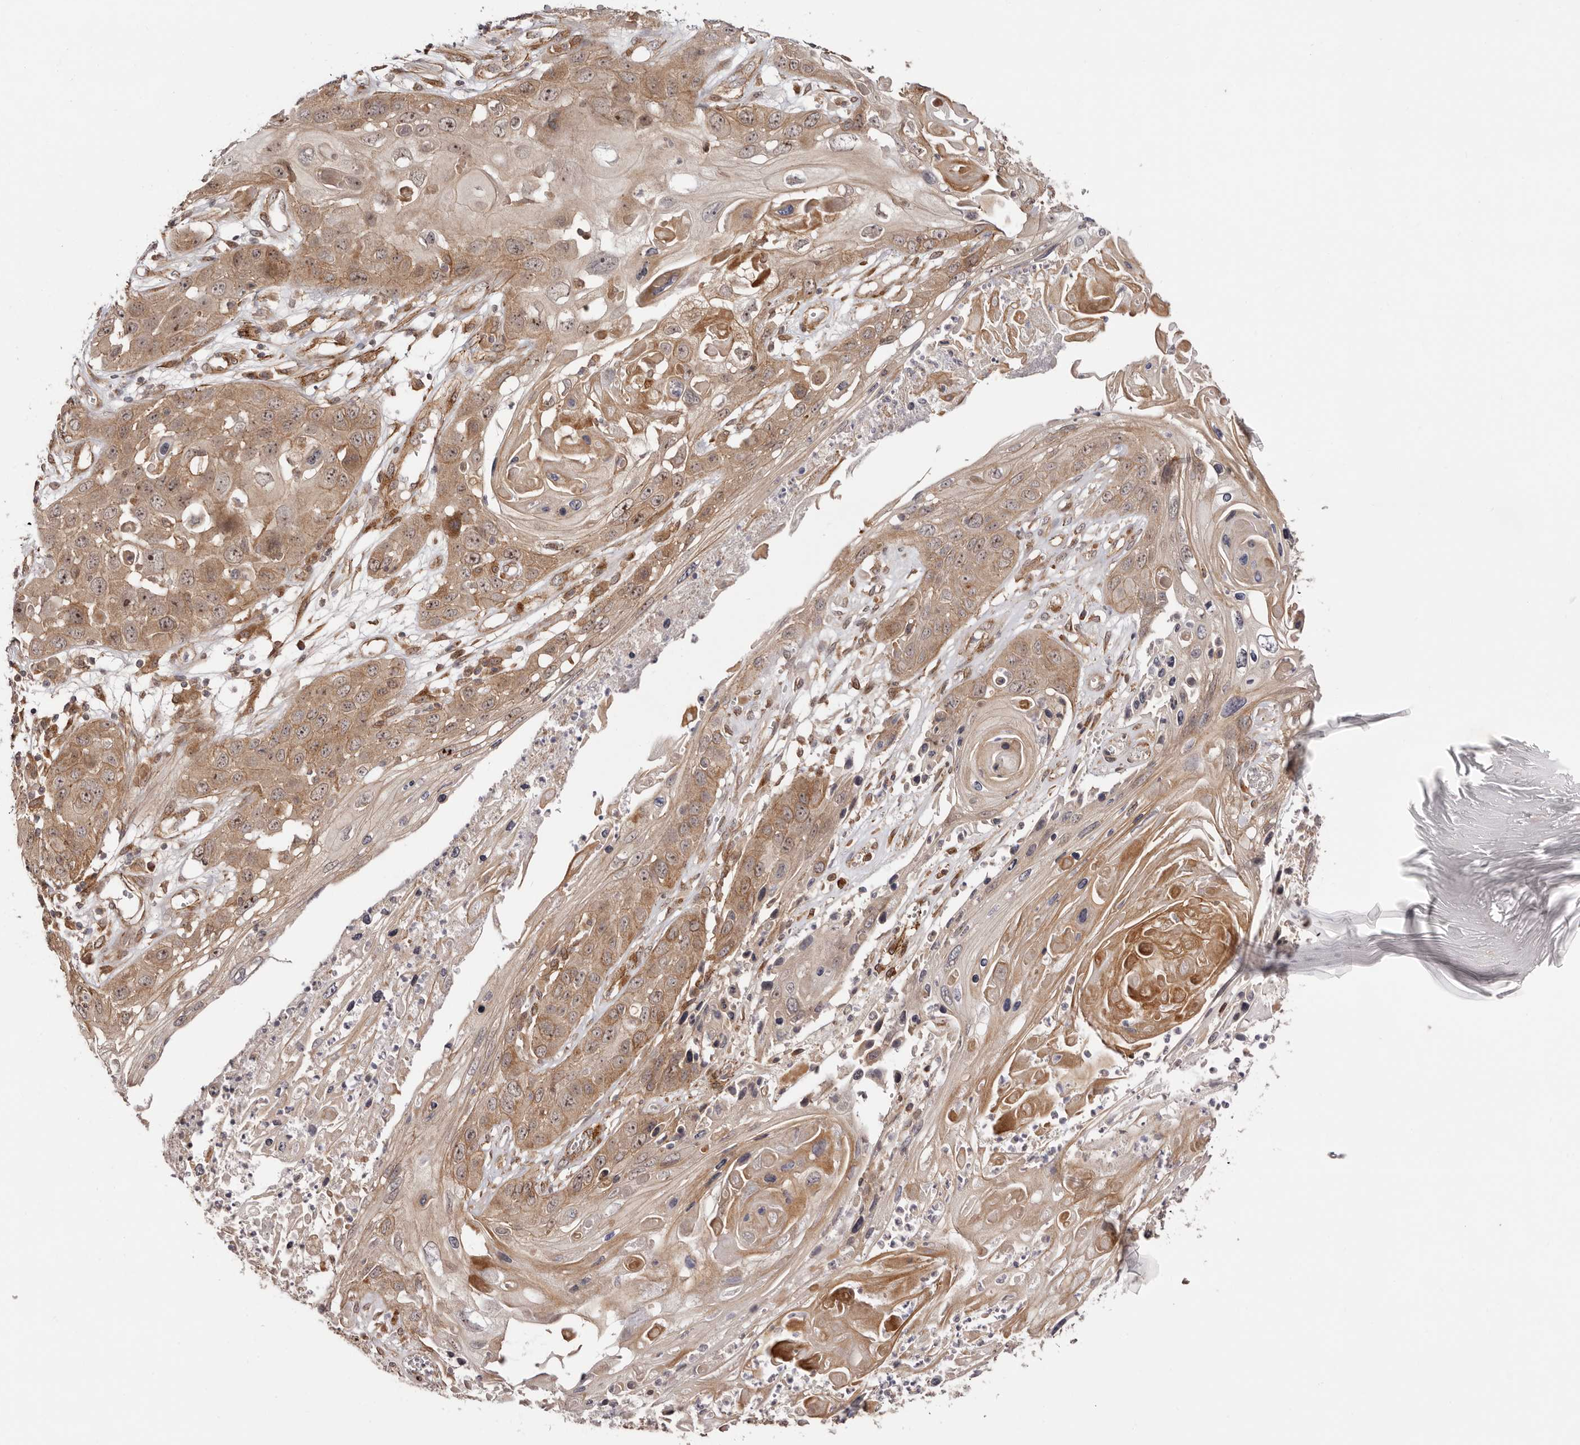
{"staining": {"intensity": "moderate", "quantity": ">75%", "location": "cytoplasmic/membranous"}, "tissue": "skin cancer", "cell_type": "Tumor cells", "image_type": "cancer", "snomed": [{"axis": "morphology", "description": "Squamous cell carcinoma, NOS"}, {"axis": "topography", "description": "Skin"}], "caption": "Tumor cells show medium levels of moderate cytoplasmic/membranous positivity in approximately >75% of cells in skin cancer (squamous cell carcinoma).", "gene": "MICAL2", "patient": {"sex": "male", "age": 55}}